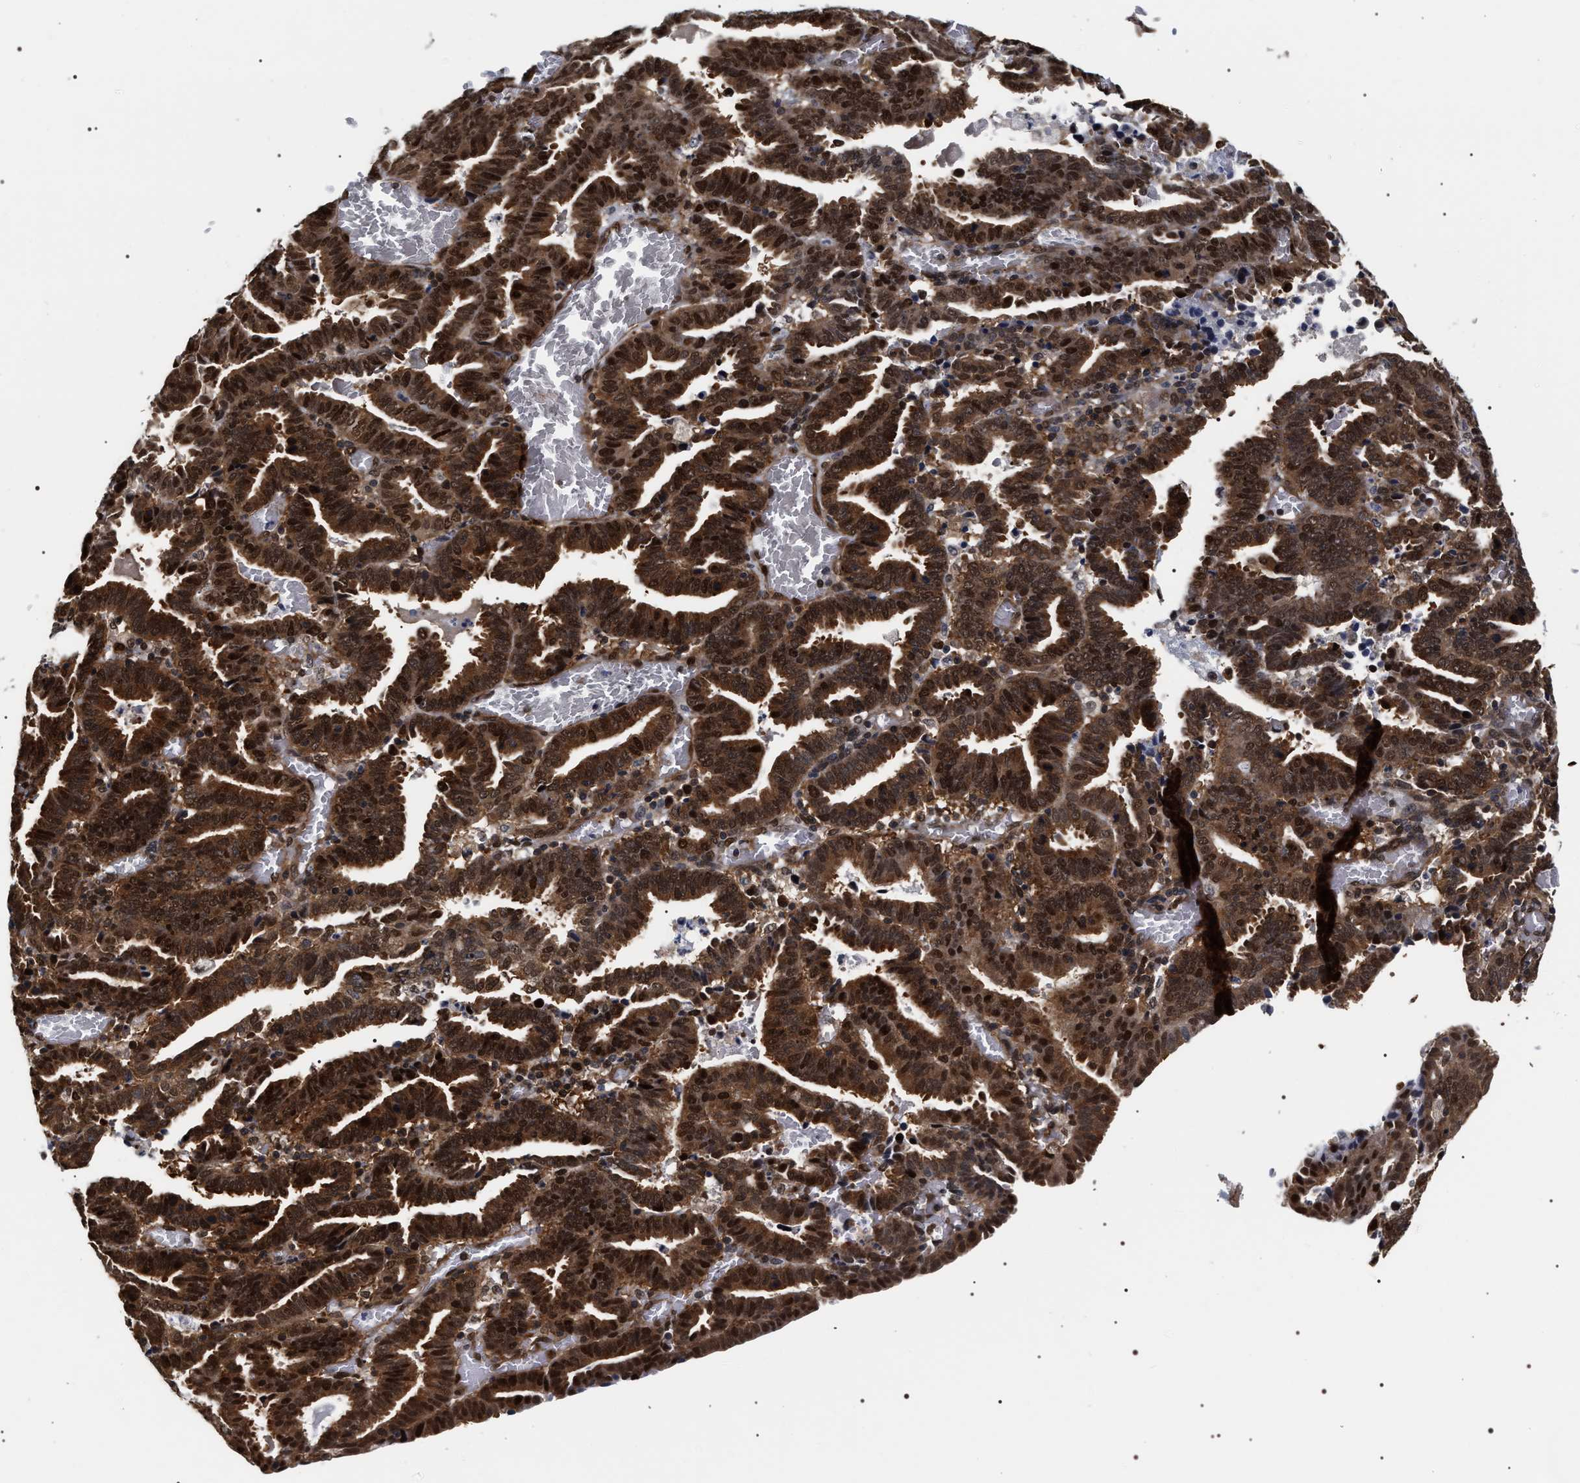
{"staining": {"intensity": "strong", "quantity": ">75%", "location": "cytoplasmic/membranous,nuclear"}, "tissue": "endometrial cancer", "cell_type": "Tumor cells", "image_type": "cancer", "snomed": [{"axis": "morphology", "description": "Adenocarcinoma, NOS"}, {"axis": "topography", "description": "Uterus"}], "caption": "The histopathology image shows immunohistochemical staining of endometrial adenocarcinoma. There is strong cytoplasmic/membranous and nuclear staining is seen in approximately >75% of tumor cells.", "gene": "BAG6", "patient": {"sex": "female", "age": 83}}